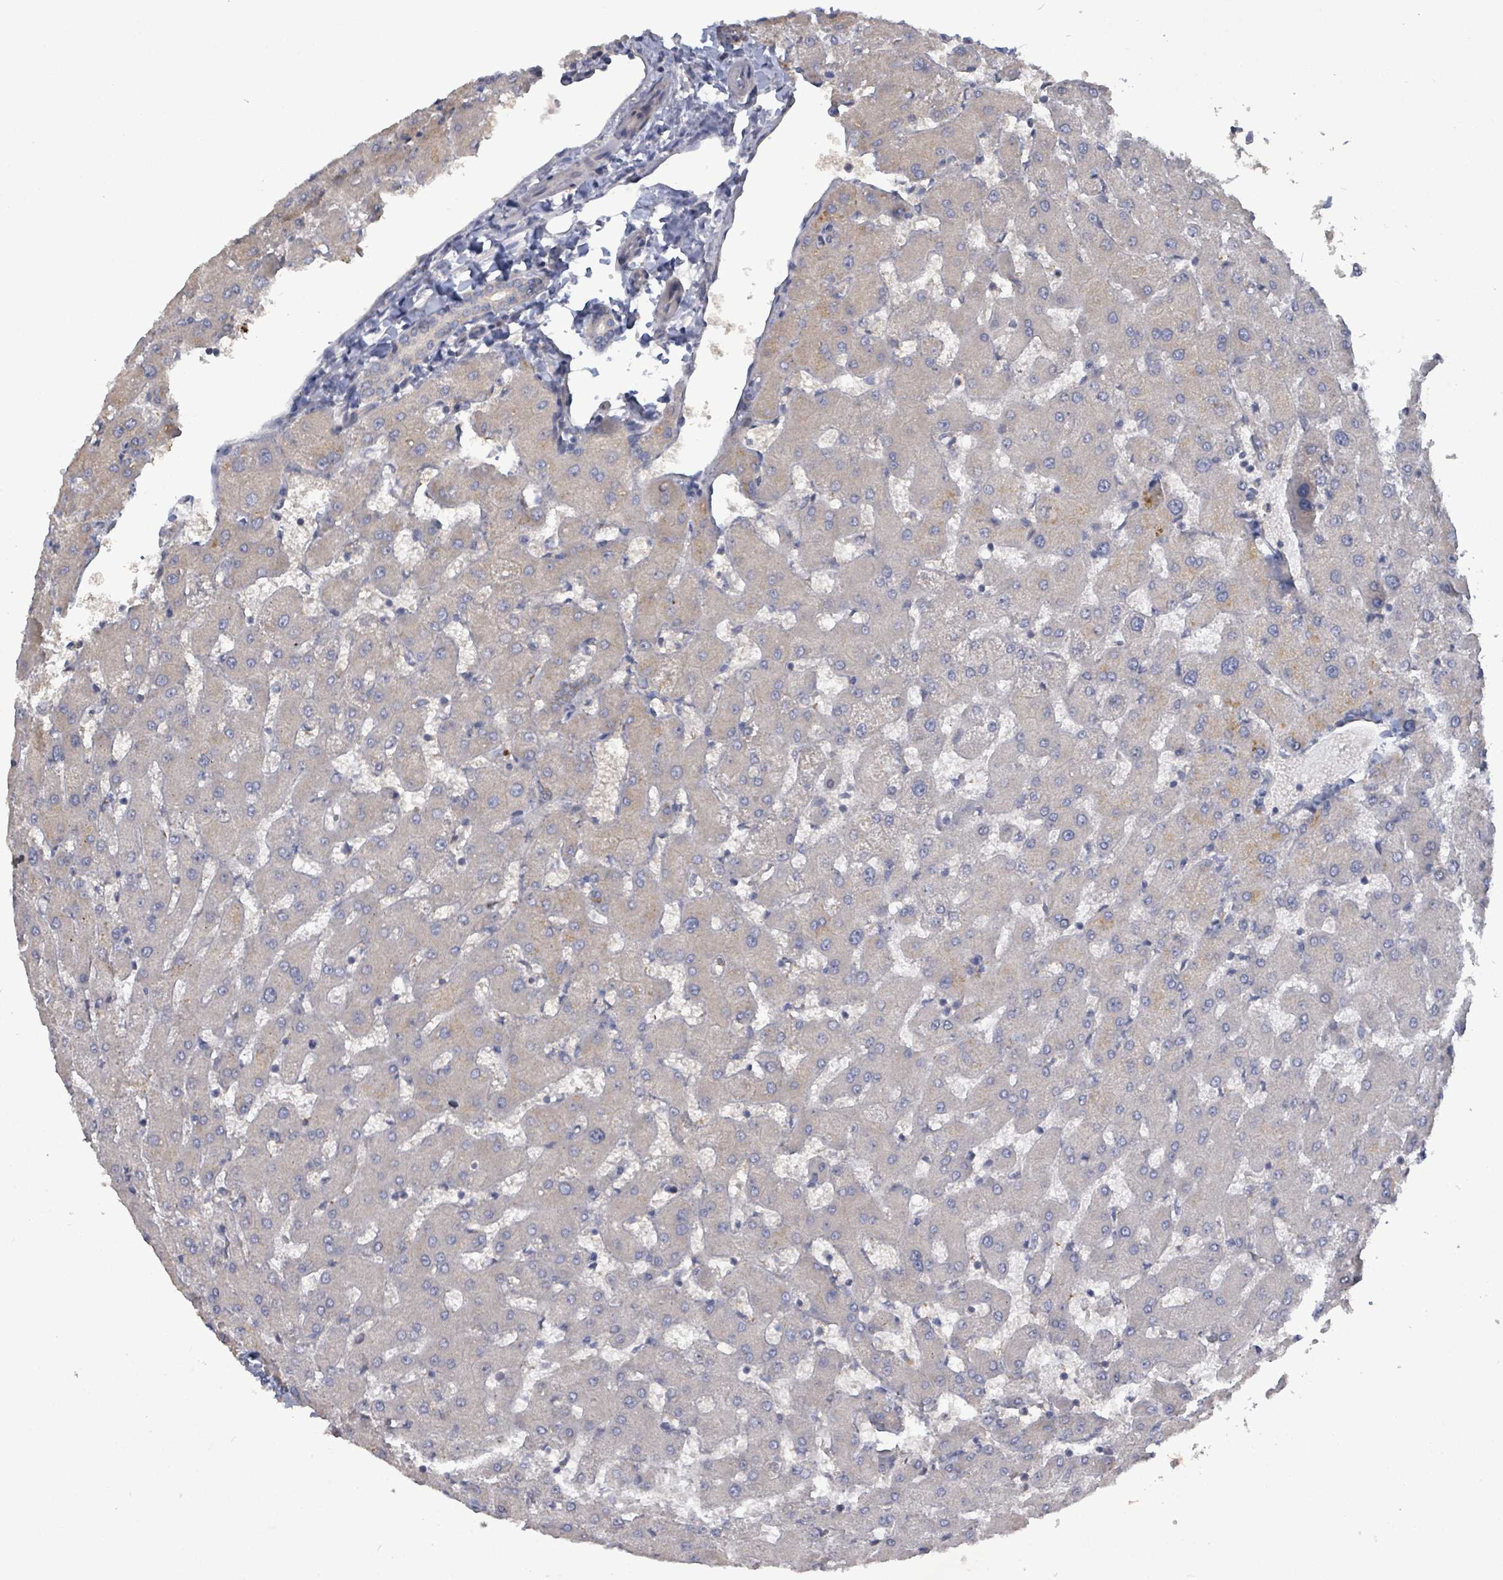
{"staining": {"intensity": "negative", "quantity": "none", "location": "none"}, "tissue": "liver", "cell_type": "Cholangiocytes", "image_type": "normal", "snomed": [{"axis": "morphology", "description": "Normal tissue, NOS"}, {"axis": "topography", "description": "Liver"}], "caption": "A high-resolution image shows immunohistochemistry (IHC) staining of benign liver, which demonstrates no significant expression in cholangiocytes.", "gene": "HRAS", "patient": {"sex": "female", "age": 63}}